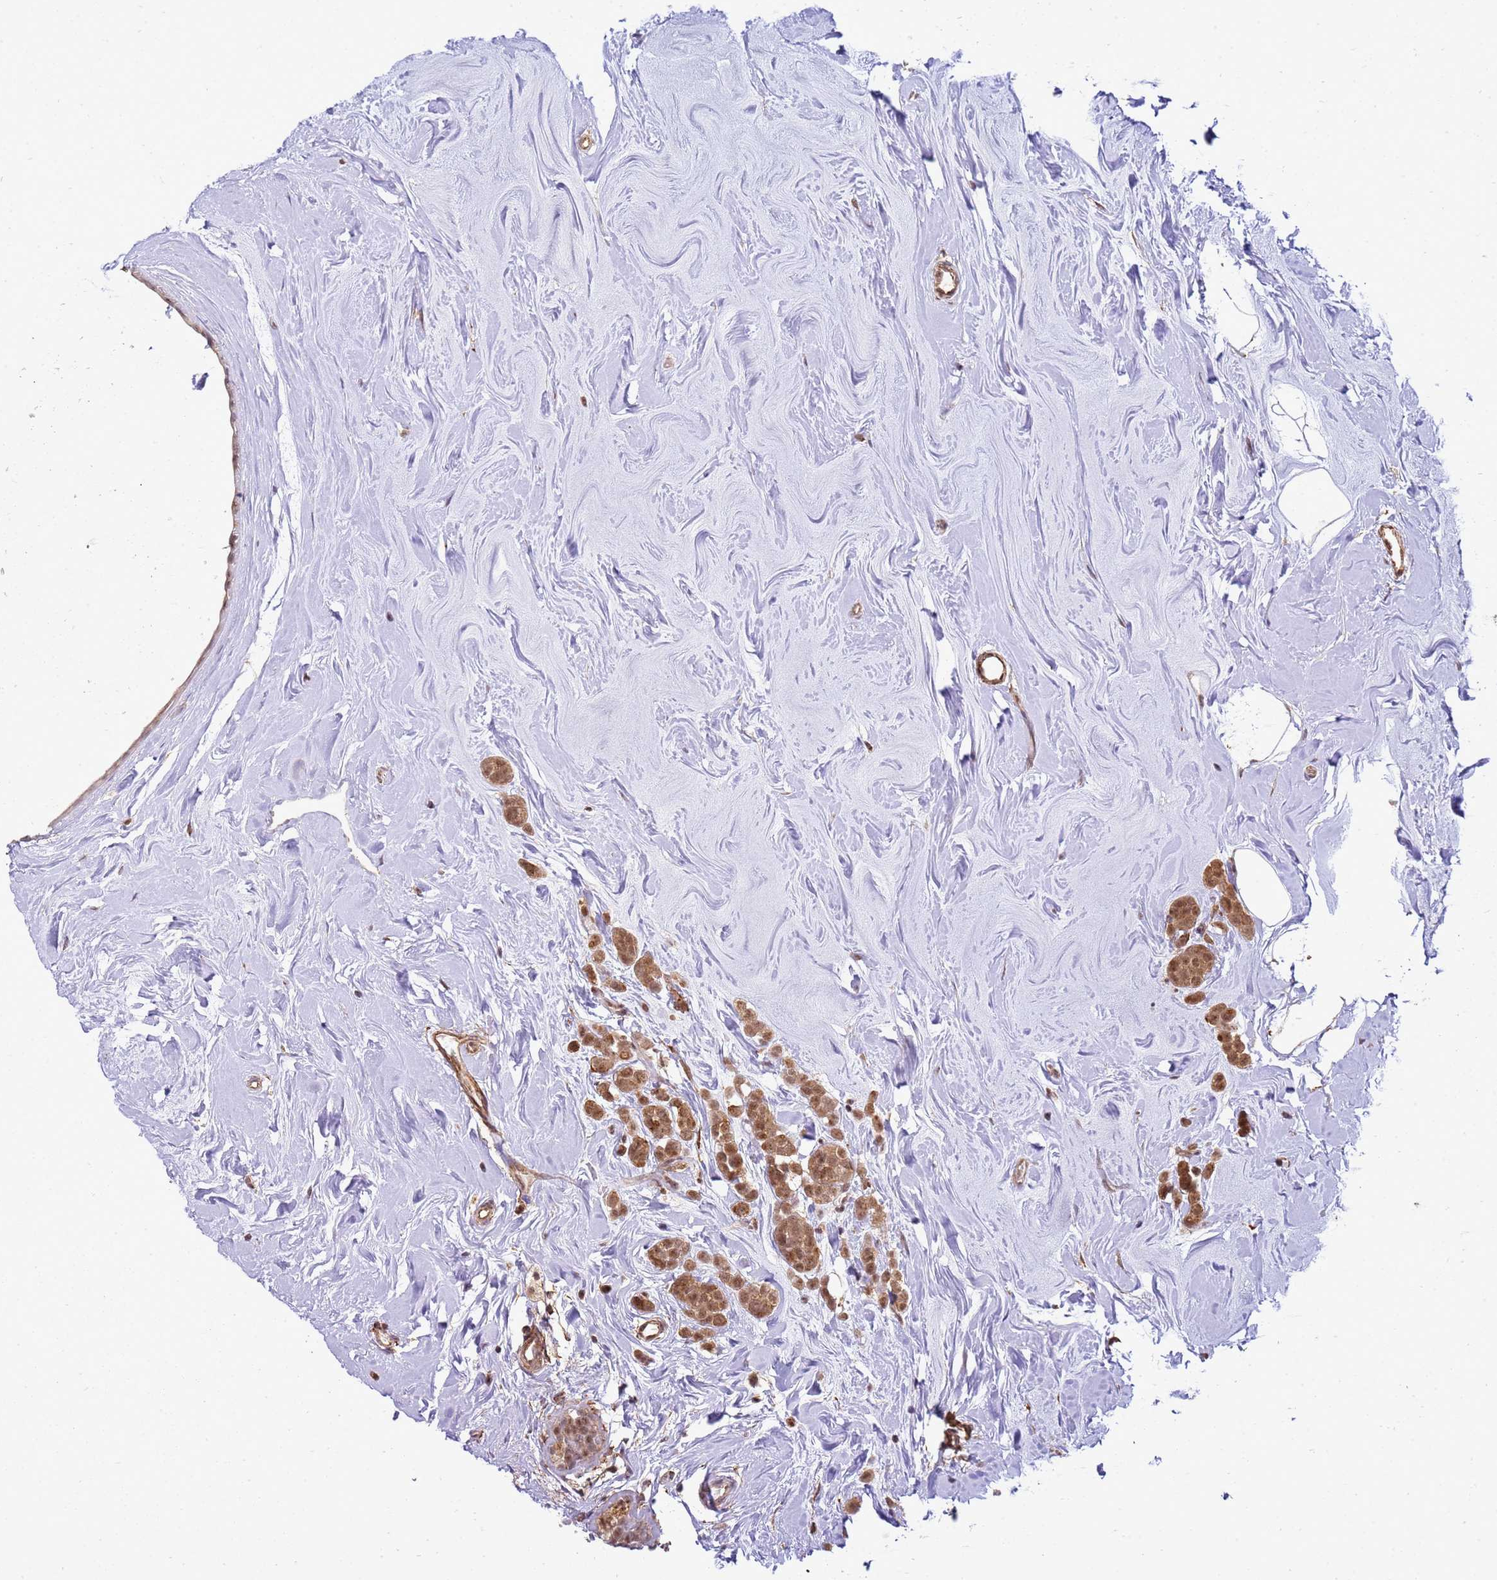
{"staining": {"intensity": "moderate", "quantity": ">75%", "location": "cytoplasmic/membranous,nuclear"}, "tissue": "breast cancer", "cell_type": "Tumor cells", "image_type": "cancer", "snomed": [{"axis": "morphology", "description": "Lobular carcinoma"}, {"axis": "topography", "description": "Breast"}], "caption": "The photomicrograph displays staining of breast lobular carcinoma, revealing moderate cytoplasmic/membranous and nuclear protein positivity (brown color) within tumor cells.", "gene": "GABRE", "patient": {"sex": "female", "age": 47}}